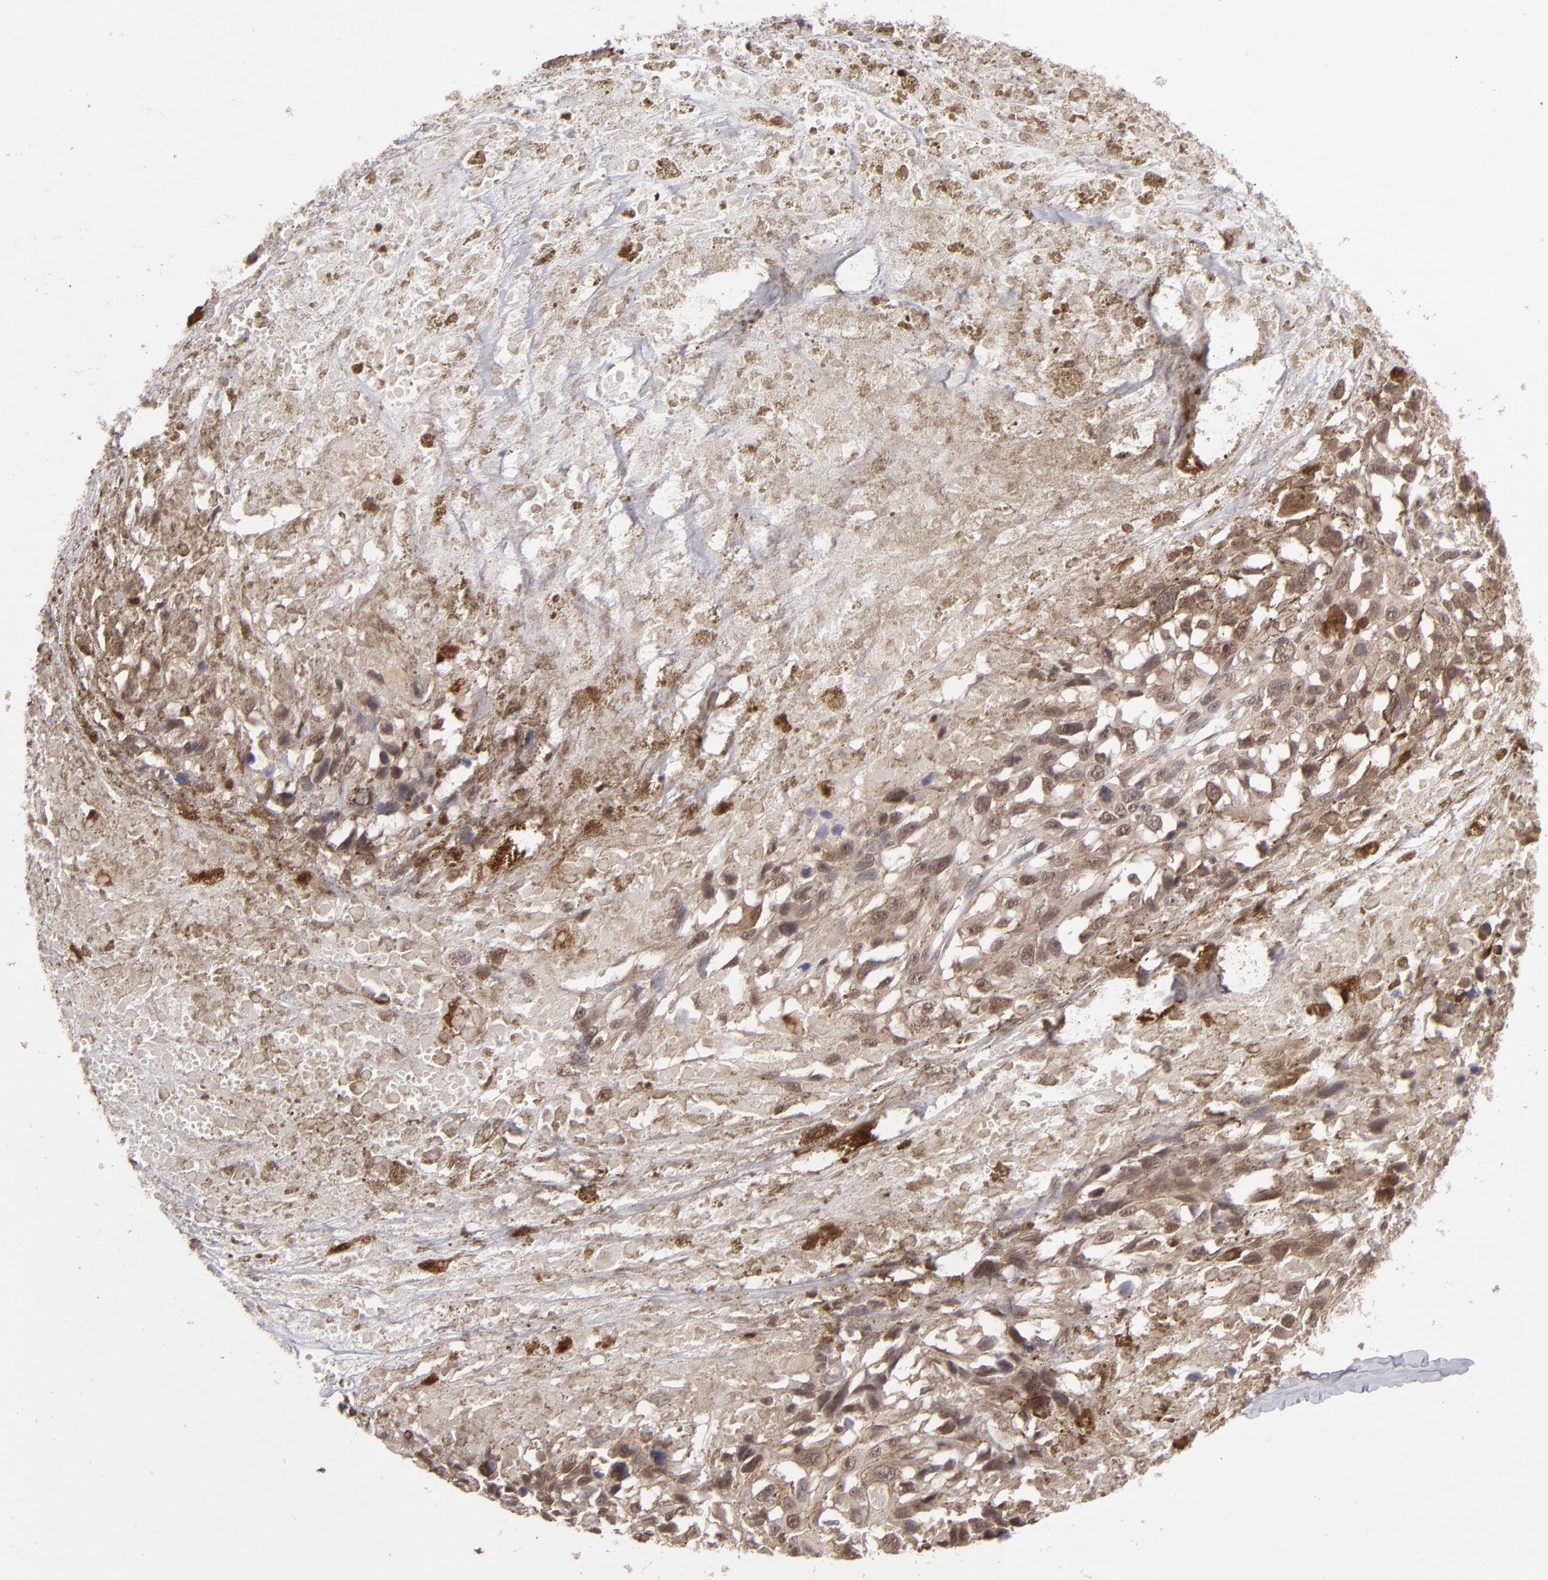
{"staining": {"intensity": "weak", "quantity": ">75%", "location": "cytoplasmic/membranous,nuclear"}, "tissue": "melanoma", "cell_type": "Tumor cells", "image_type": "cancer", "snomed": [{"axis": "morphology", "description": "Malignant melanoma, Metastatic site"}, {"axis": "topography", "description": "Lymph node"}], "caption": "Approximately >75% of tumor cells in melanoma show weak cytoplasmic/membranous and nuclear protein expression as visualized by brown immunohistochemical staining.", "gene": "GRB2", "patient": {"sex": "male", "age": 59}}